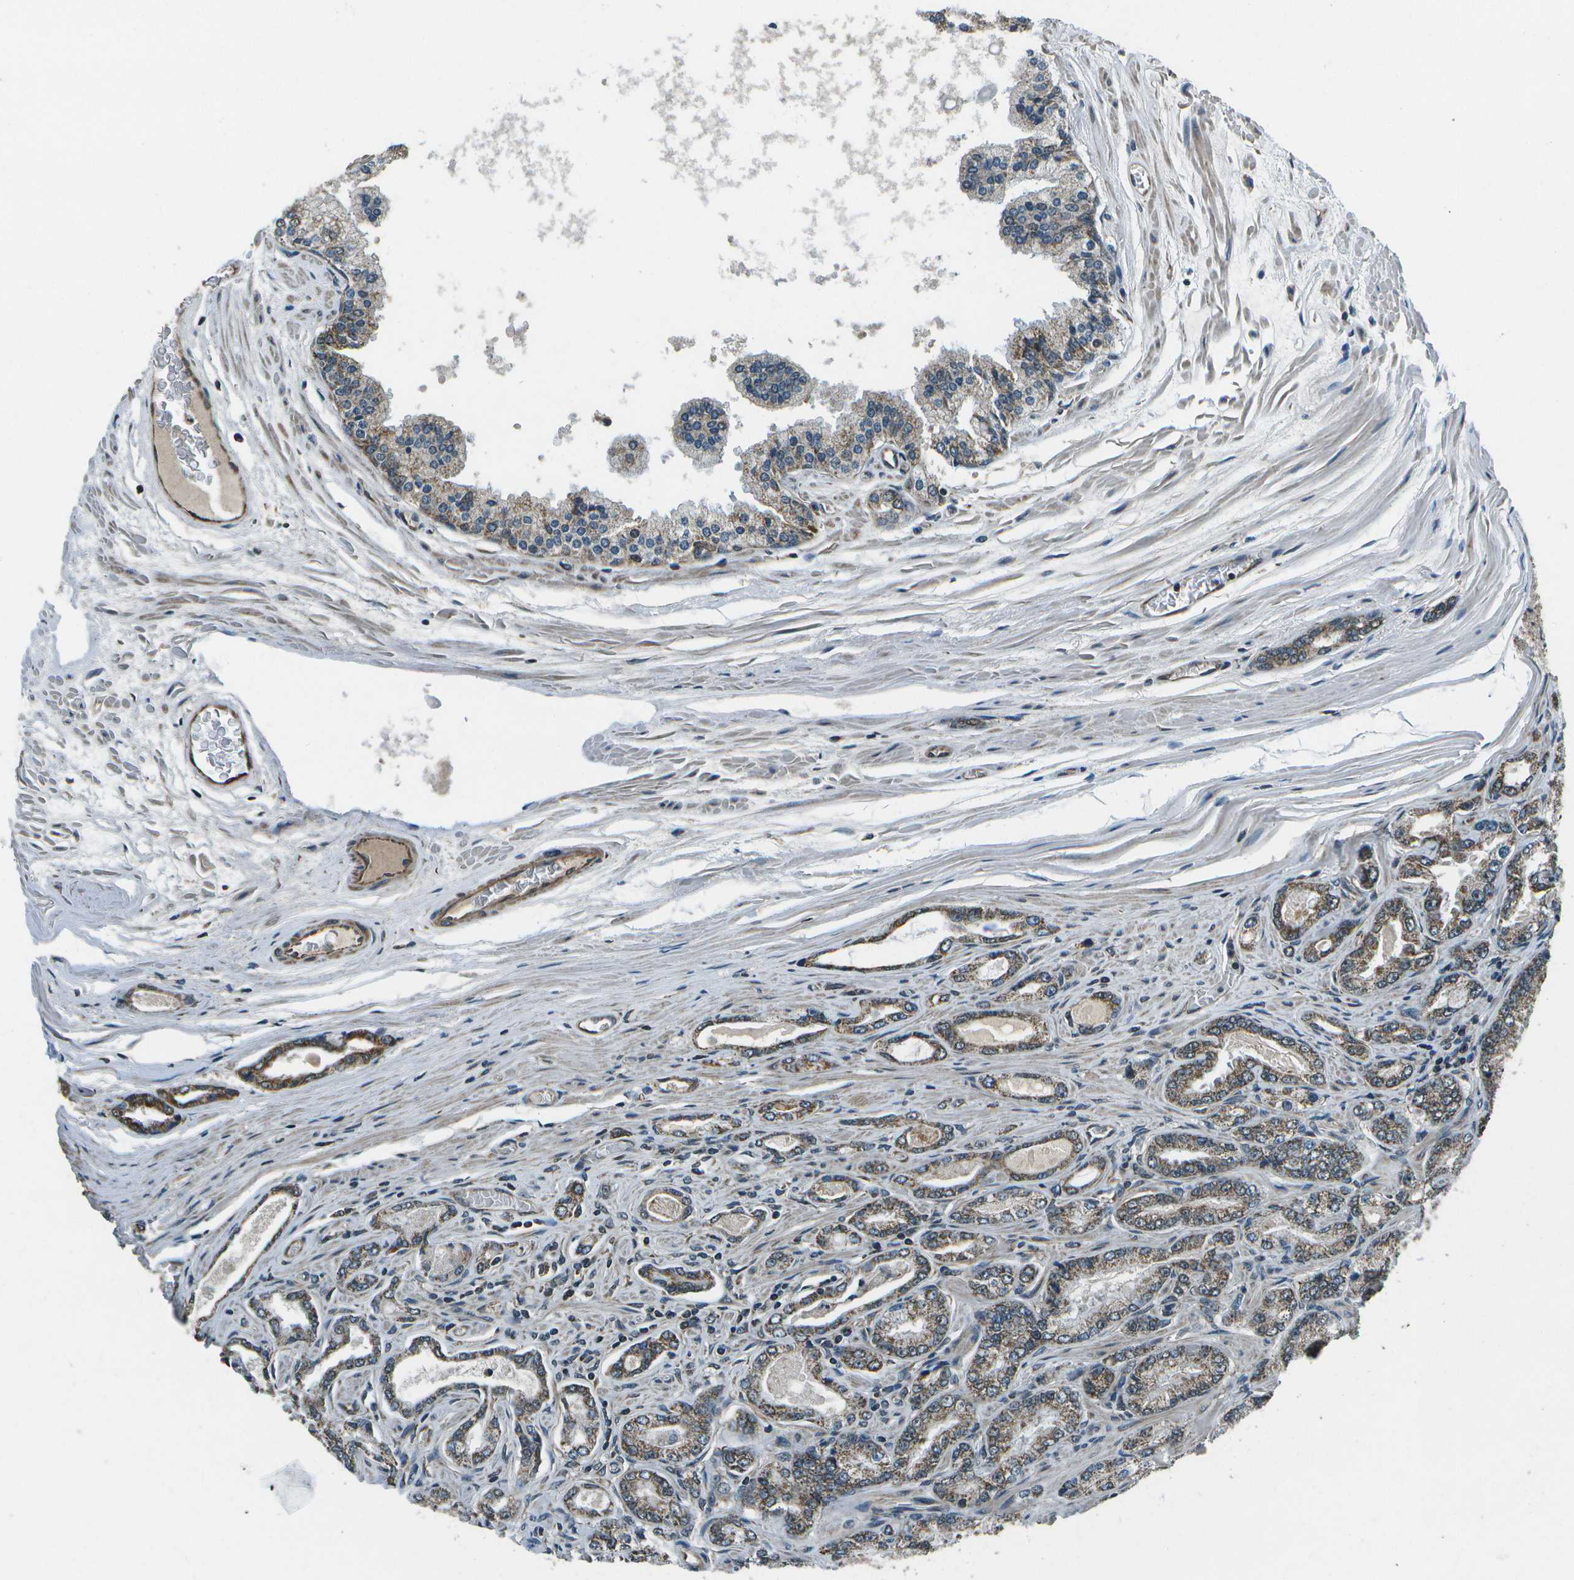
{"staining": {"intensity": "moderate", "quantity": ">75%", "location": "cytoplasmic/membranous"}, "tissue": "prostate cancer", "cell_type": "Tumor cells", "image_type": "cancer", "snomed": [{"axis": "morphology", "description": "Adenocarcinoma, High grade"}, {"axis": "topography", "description": "Prostate"}], "caption": "High-grade adenocarcinoma (prostate) tissue reveals moderate cytoplasmic/membranous expression in approximately >75% of tumor cells", "gene": "EIF2AK1", "patient": {"sex": "male", "age": 65}}